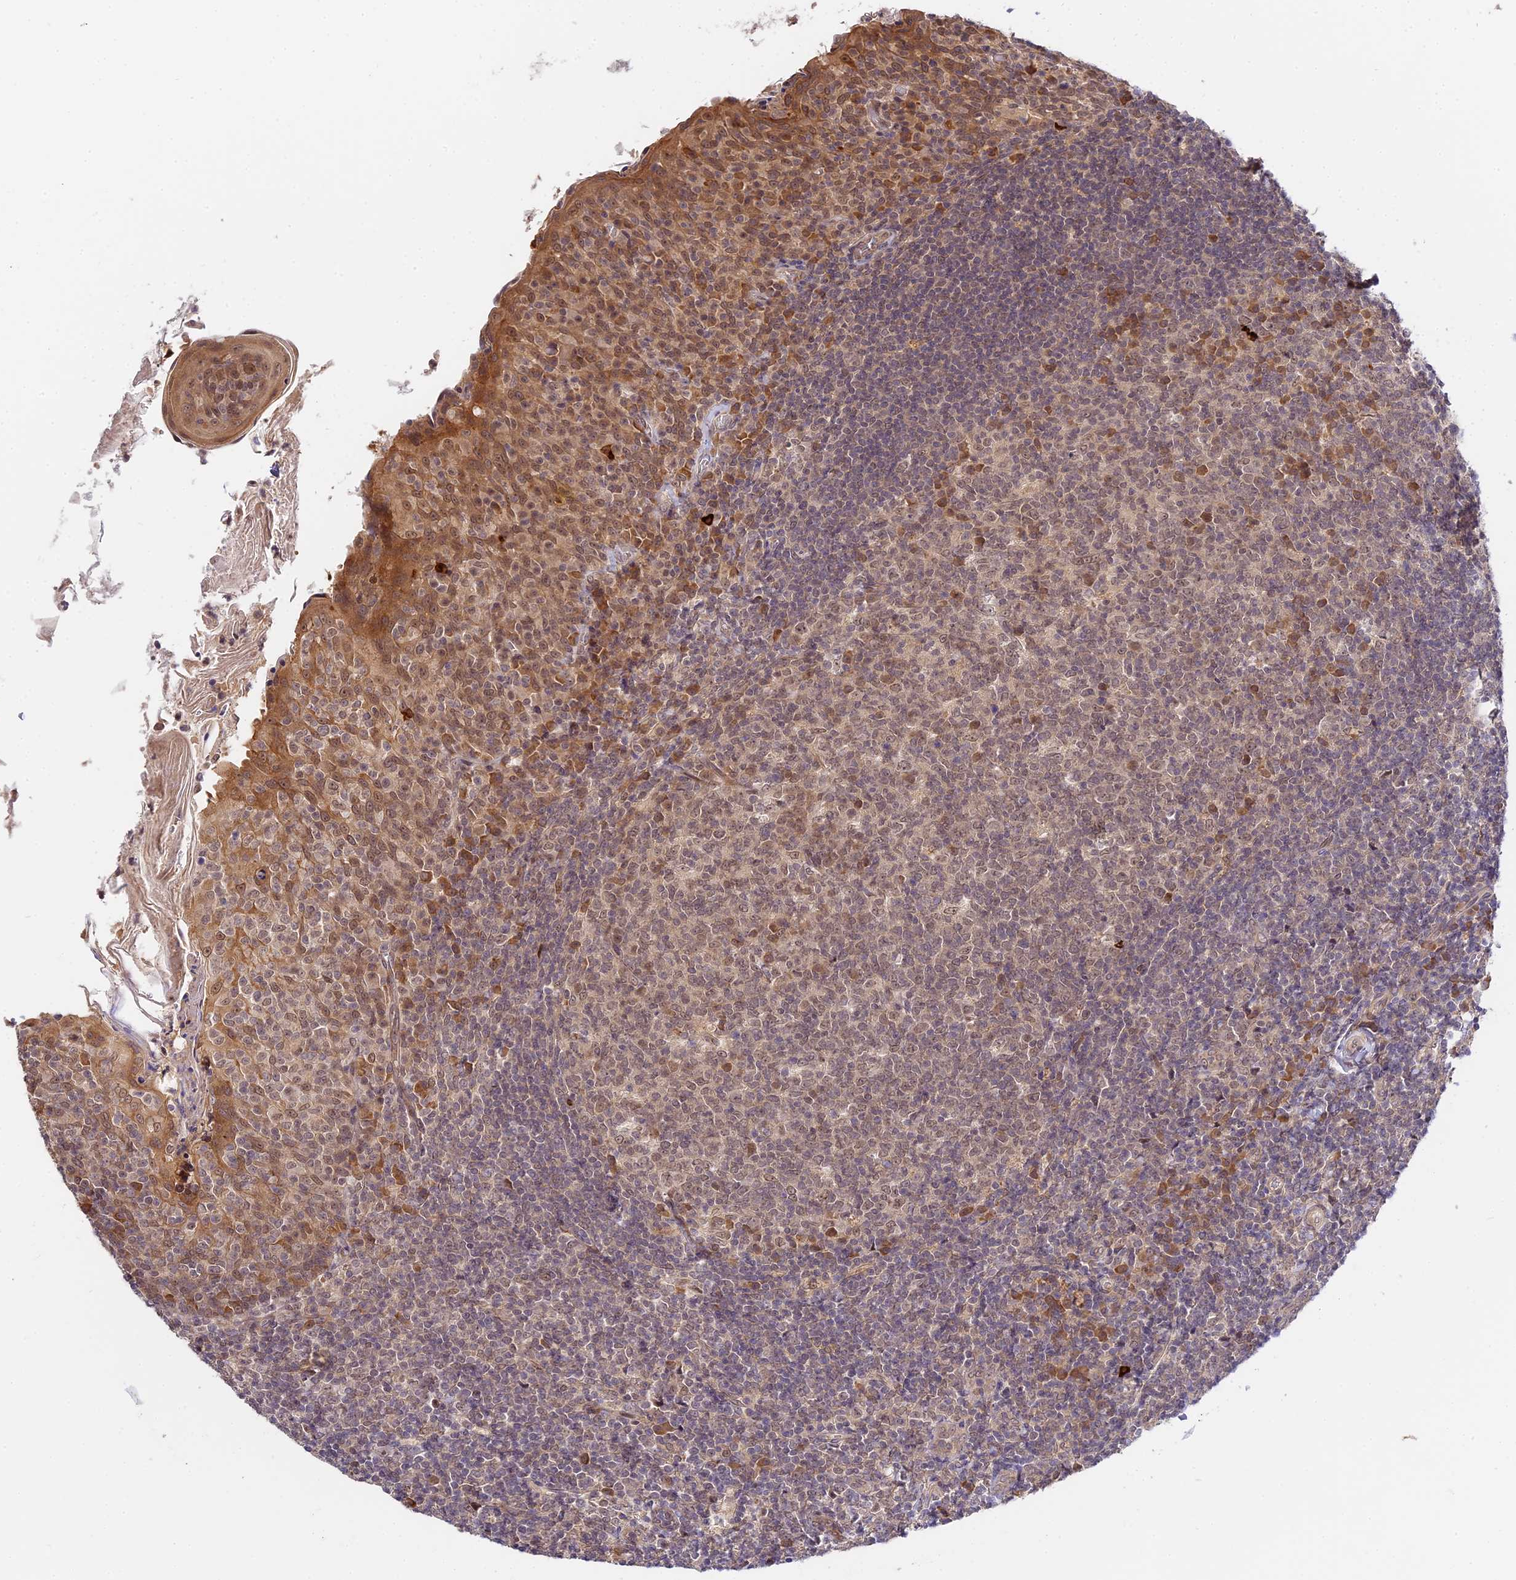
{"staining": {"intensity": "weak", "quantity": "<25%", "location": "cytoplasmic/membranous,nuclear"}, "tissue": "tonsil", "cell_type": "Germinal center cells", "image_type": "normal", "snomed": [{"axis": "morphology", "description": "Normal tissue, NOS"}, {"axis": "topography", "description": "Tonsil"}], "caption": "High power microscopy micrograph of an immunohistochemistry (IHC) photomicrograph of unremarkable tonsil, revealing no significant staining in germinal center cells. (Brightfield microscopy of DAB IHC at high magnification).", "gene": "IMPACT", "patient": {"sex": "female", "age": 10}}